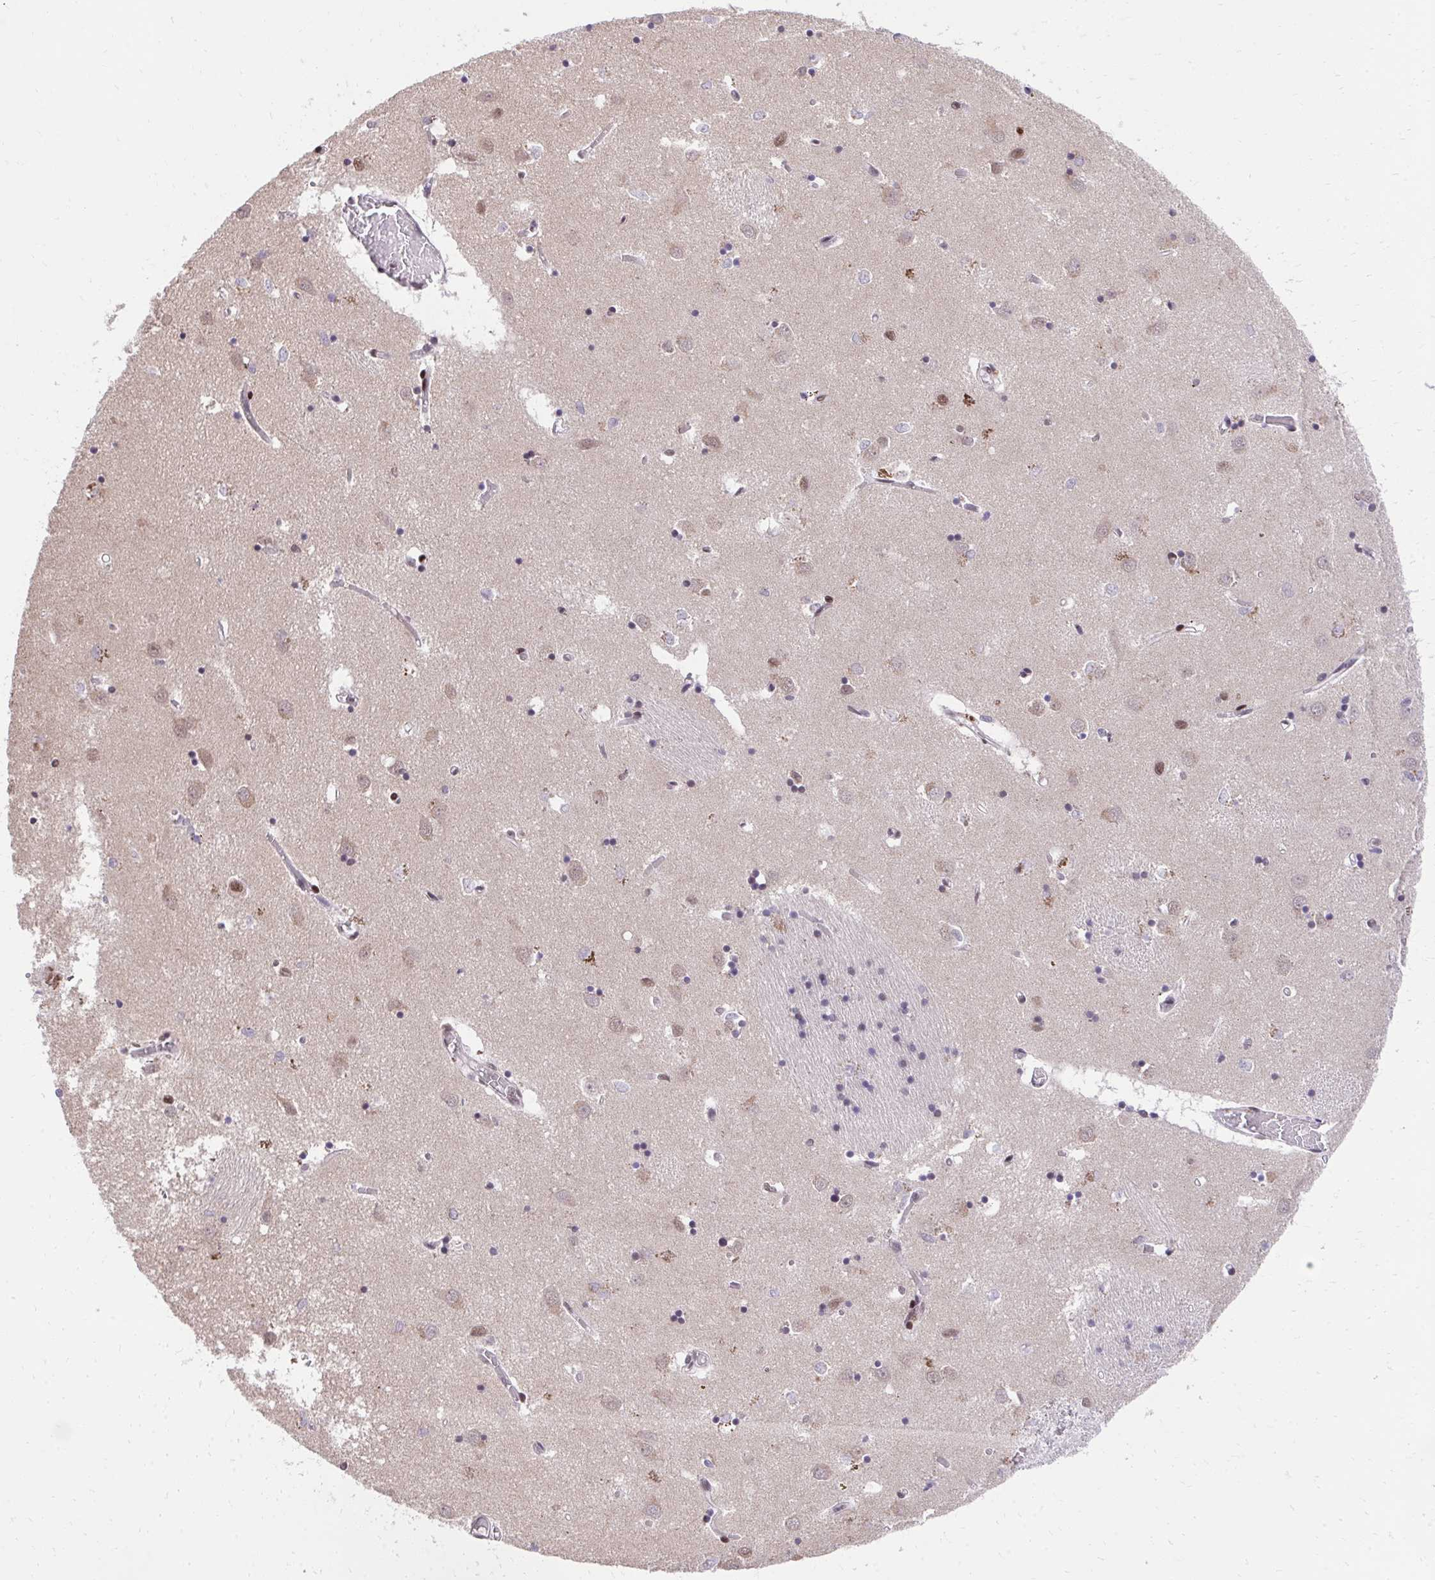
{"staining": {"intensity": "moderate", "quantity": "<25%", "location": "nuclear"}, "tissue": "caudate", "cell_type": "Glial cells", "image_type": "normal", "snomed": [{"axis": "morphology", "description": "Normal tissue, NOS"}, {"axis": "topography", "description": "Lateral ventricle wall"}], "caption": "High-magnification brightfield microscopy of unremarkable caudate stained with DAB (brown) and counterstained with hematoxylin (blue). glial cells exhibit moderate nuclear positivity is present in approximately<25% of cells. The staining was performed using DAB, with brown indicating positive protein expression. Nuclei are stained blue with hematoxylin.", "gene": "SYNE4", "patient": {"sex": "male", "age": 70}}